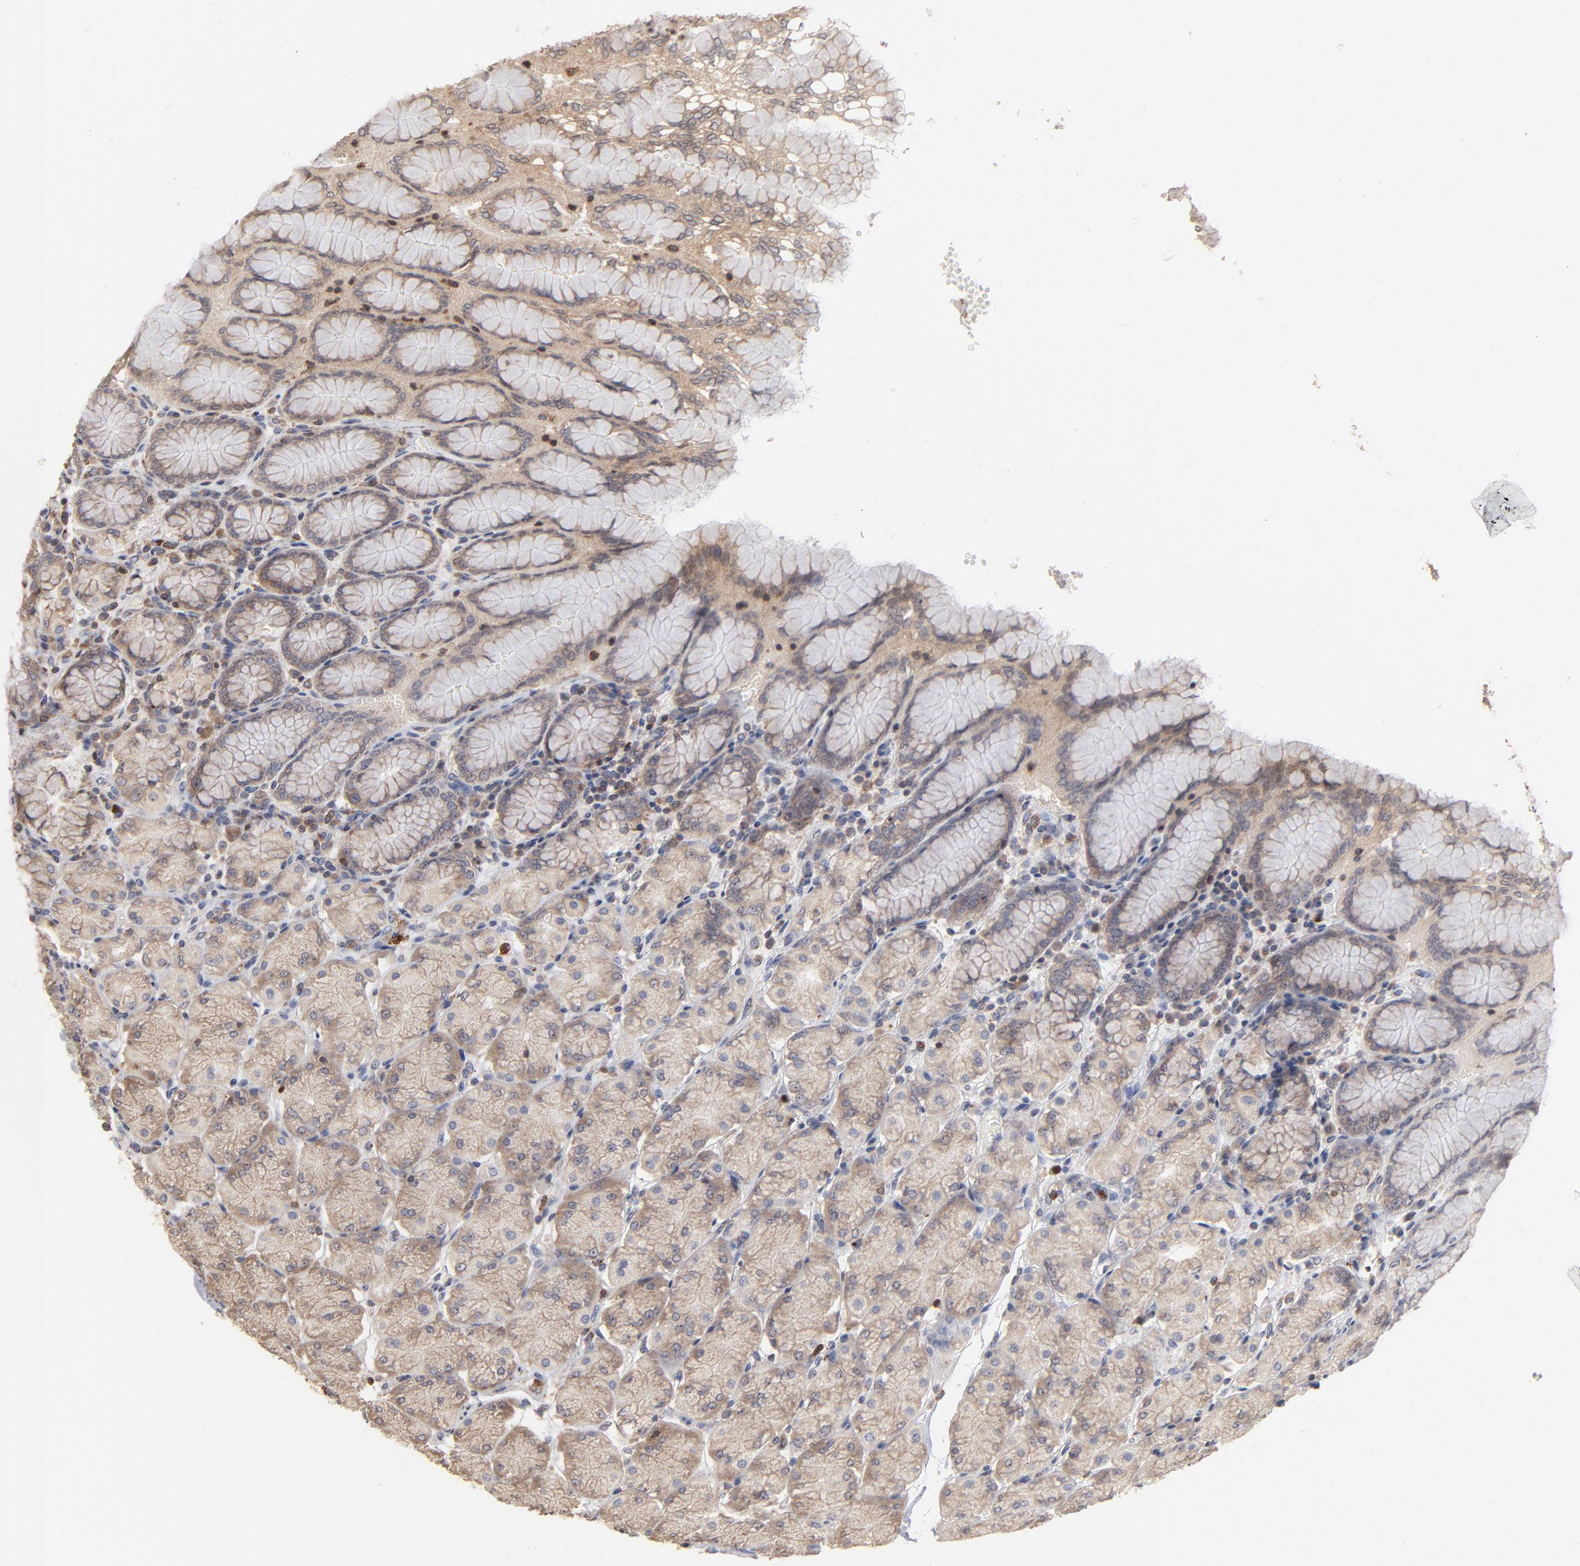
{"staining": {"intensity": "moderate", "quantity": ">75%", "location": "cytoplasmic/membranous"}, "tissue": "stomach", "cell_type": "Glandular cells", "image_type": "normal", "snomed": [{"axis": "morphology", "description": "Normal tissue, NOS"}, {"axis": "topography", "description": "Stomach, upper"}, {"axis": "topography", "description": "Stomach"}], "caption": "Immunohistochemical staining of benign human stomach exhibits moderate cytoplasmic/membranous protein staining in approximately >75% of glandular cells.", "gene": "RNF213", "patient": {"sex": "male", "age": 76}}